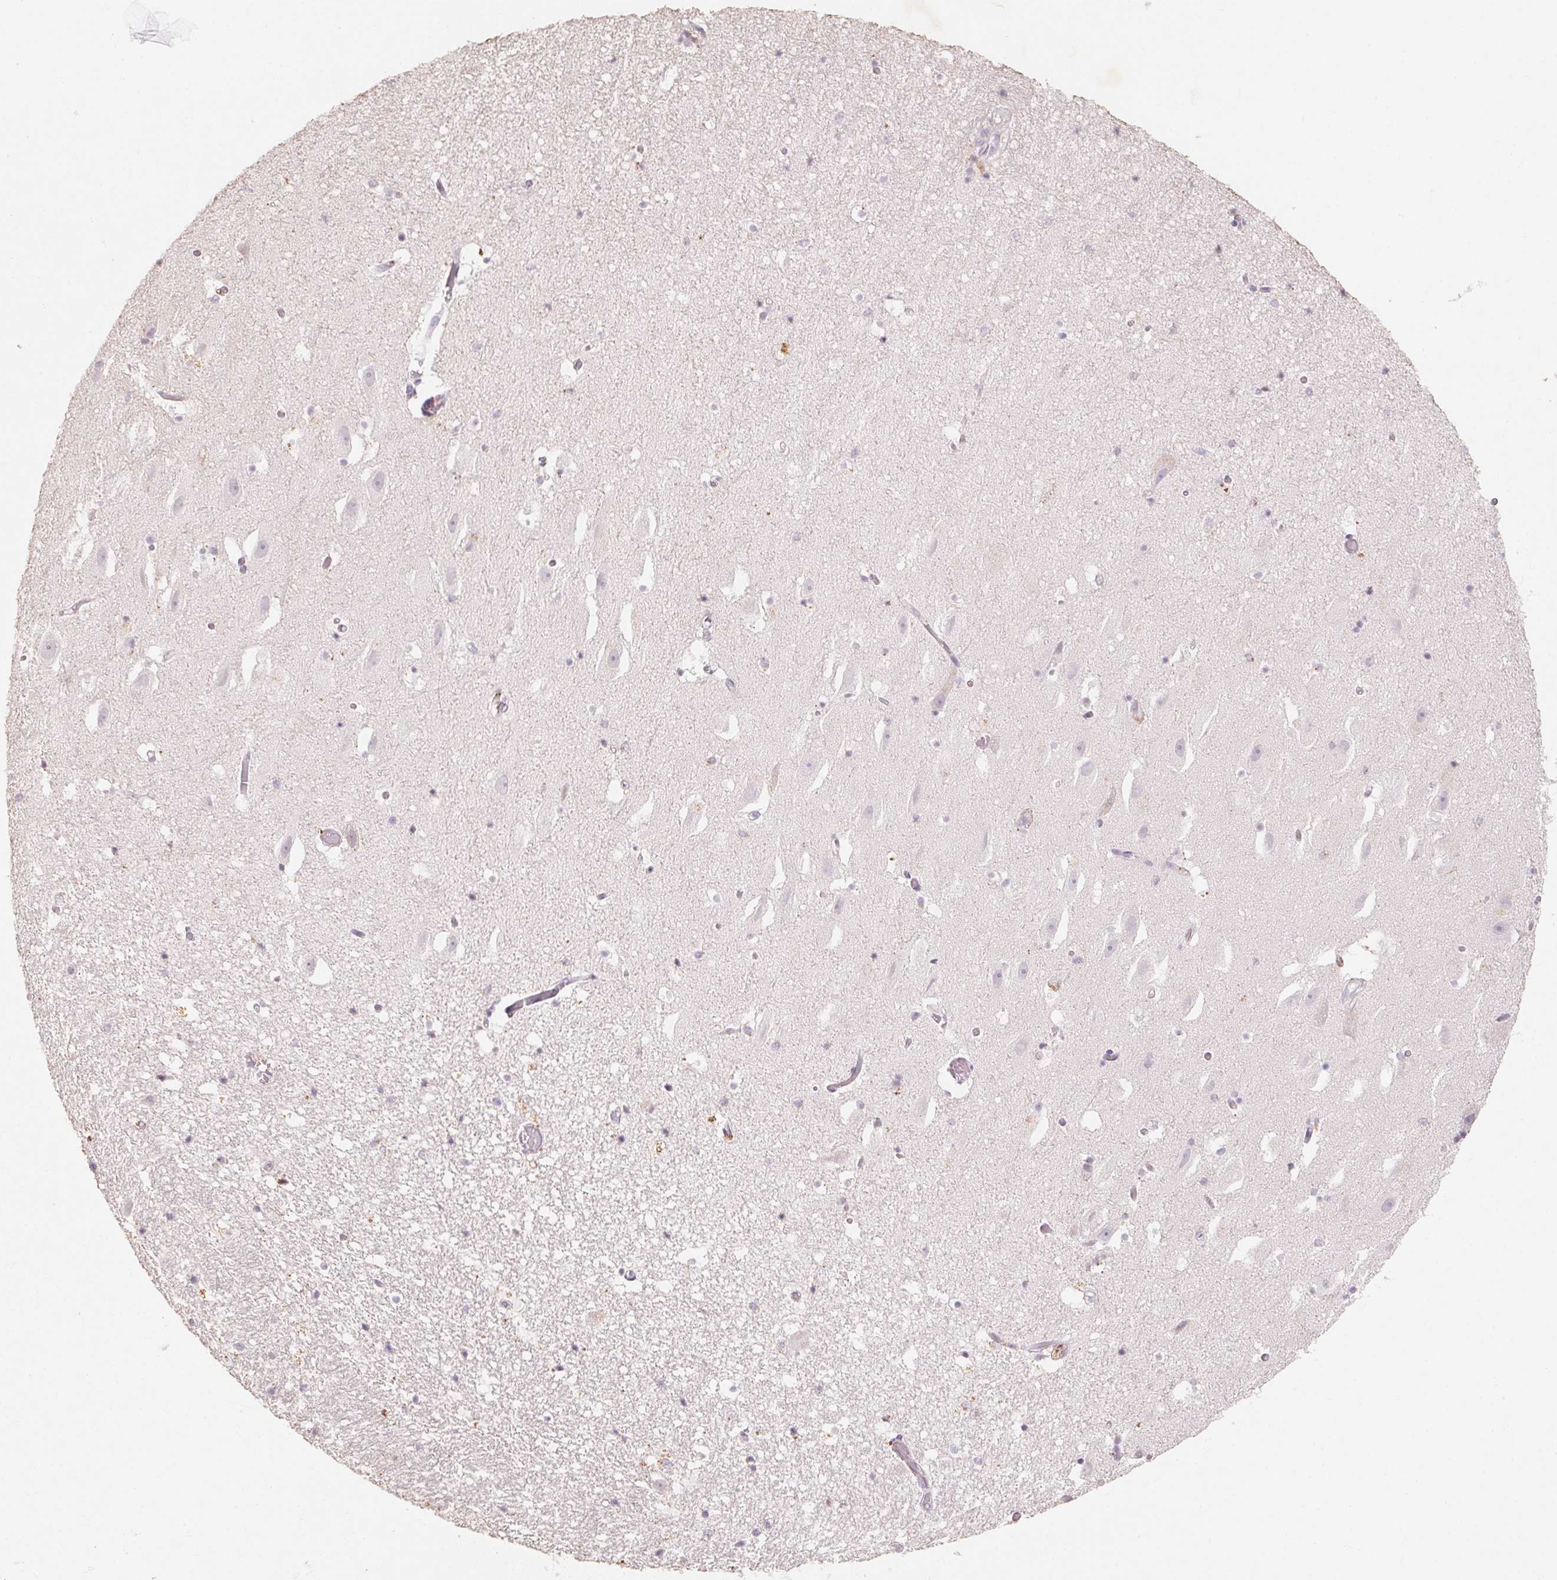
{"staining": {"intensity": "moderate", "quantity": "<25%", "location": "cytoplasmic/membranous"}, "tissue": "hippocampus", "cell_type": "Glial cells", "image_type": "normal", "snomed": [{"axis": "morphology", "description": "Normal tissue, NOS"}, {"axis": "topography", "description": "Hippocampus"}], "caption": "Immunohistochemistry (DAB (3,3'-diaminobenzidine)) staining of unremarkable hippocampus displays moderate cytoplasmic/membranous protein expression in approximately <25% of glial cells.", "gene": "CXCL5", "patient": {"sex": "male", "age": 26}}